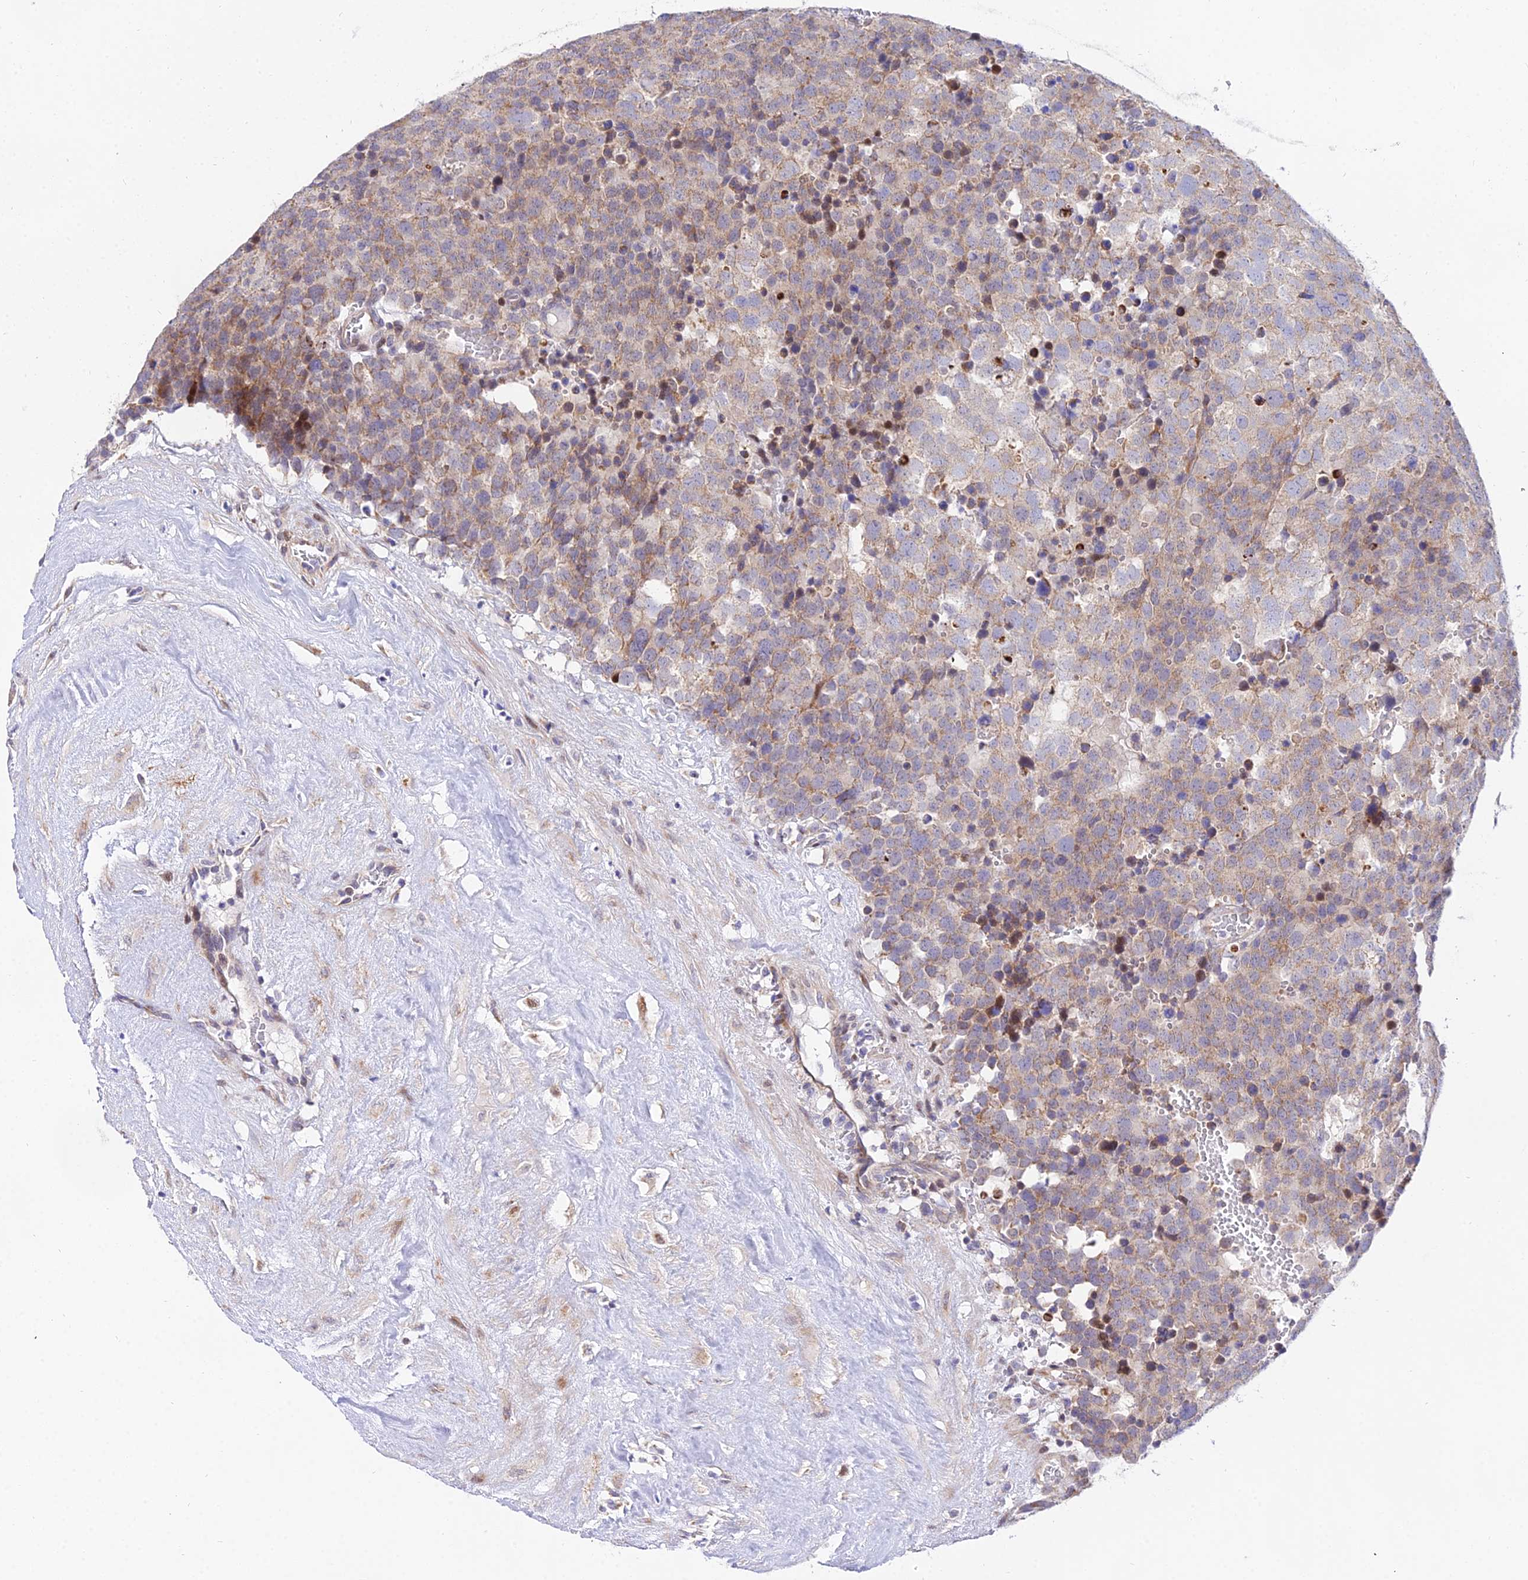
{"staining": {"intensity": "weak", "quantity": ">75%", "location": "cytoplasmic/membranous"}, "tissue": "testis cancer", "cell_type": "Tumor cells", "image_type": "cancer", "snomed": [{"axis": "morphology", "description": "Seminoma, NOS"}, {"axis": "topography", "description": "Testis"}], "caption": "Seminoma (testis) stained with a protein marker exhibits weak staining in tumor cells.", "gene": "ATP5PB", "patient": {"sex": "male", "age": 71}}